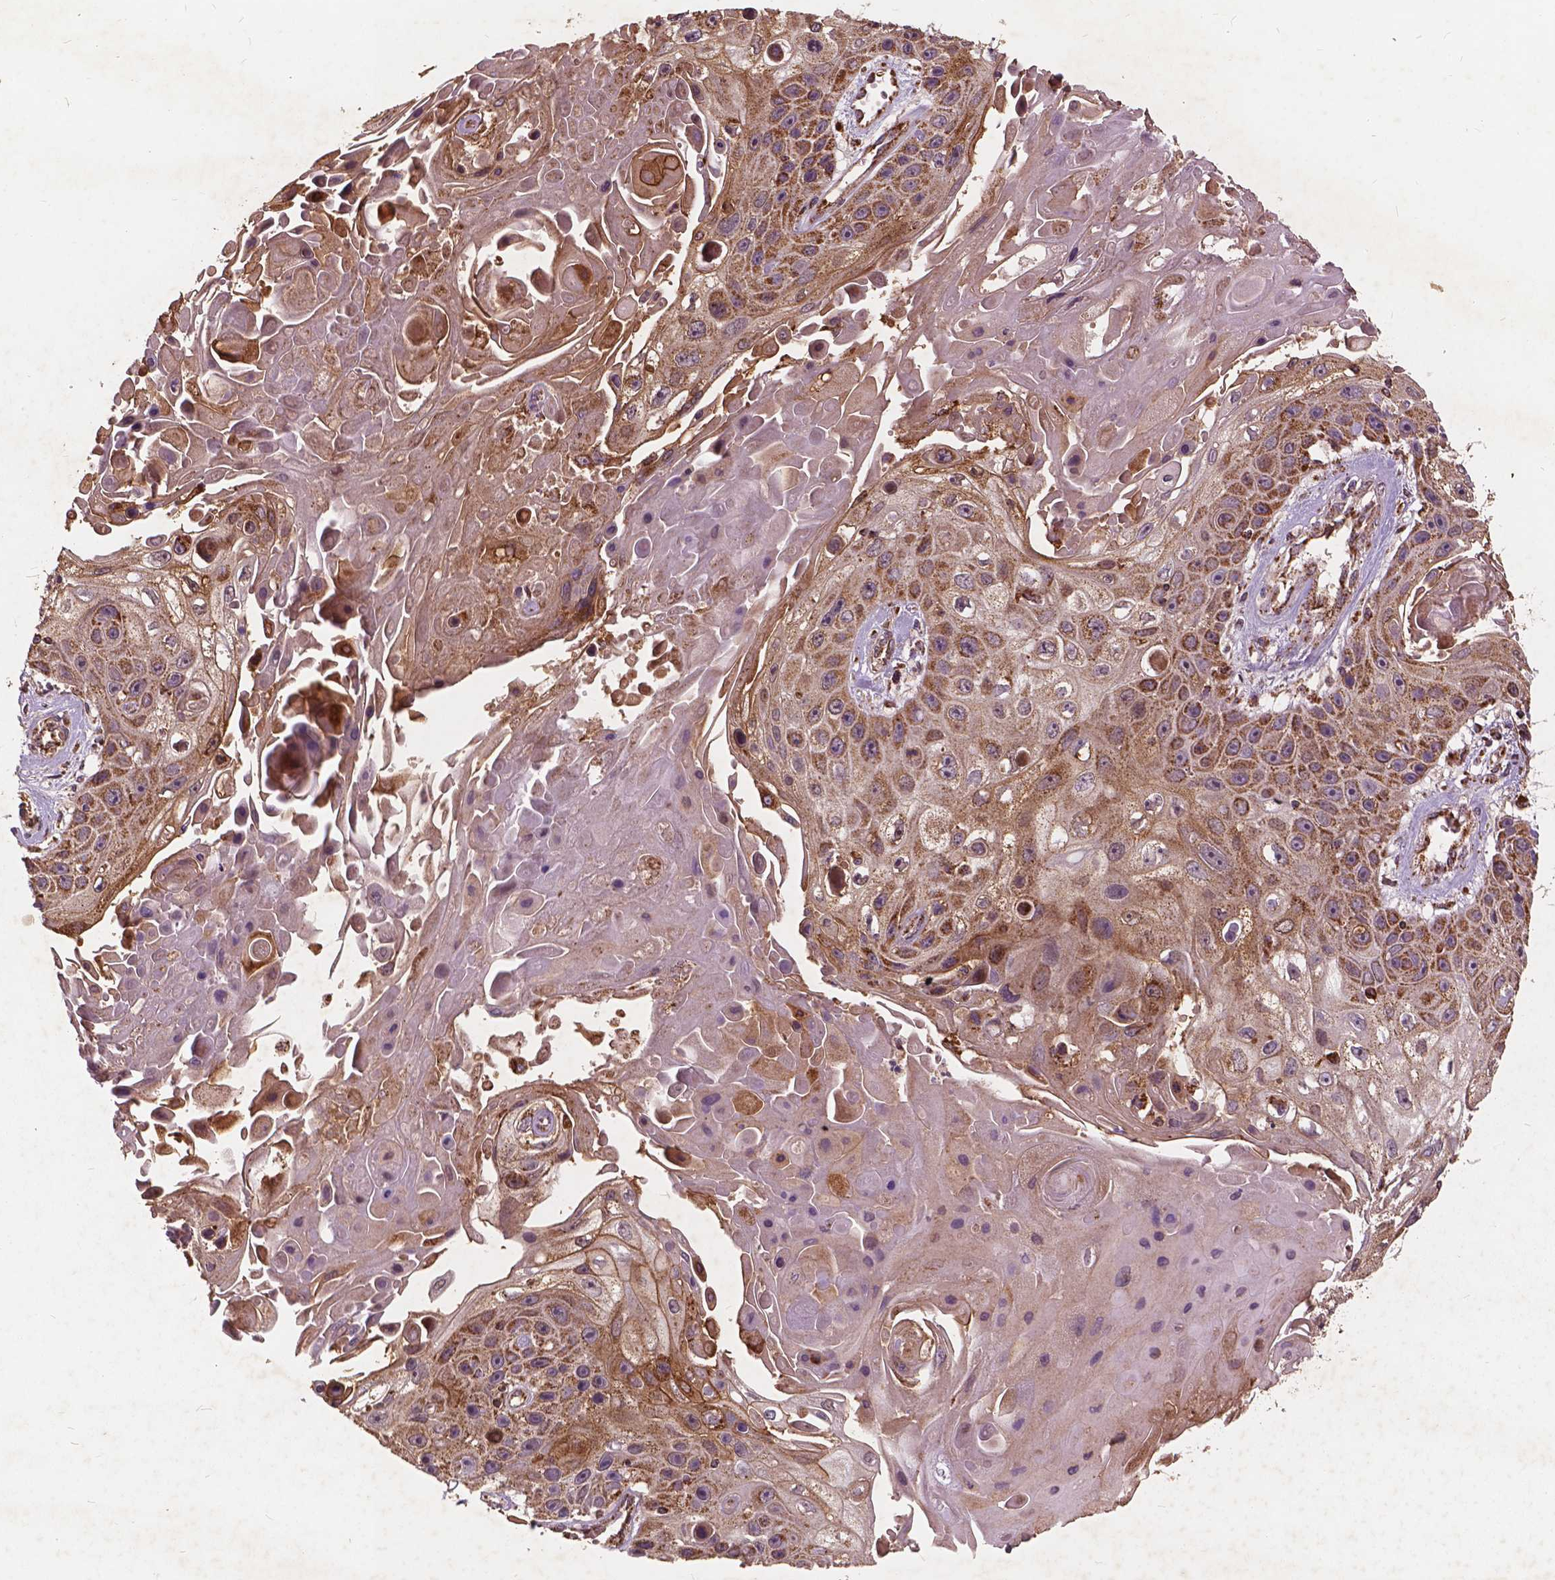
{"staining": {"intensity": "moderate", "quantity": ">75%", "location": "cytoplasmic/membranous"}, "tissue": "skin cancer", "cell_type": "Tumor cells", "image_type": "cancer", "snomed": [{"axis": "morphology", "description": "Squamous cell carcinoma, NOS"}, {"axis": "topography", "description": "Skin"}], "caption": "Immunohistochemical staining of human squamous cell carcinoma (skin) displays medium levels of moderate cytoplasmic/membranous protein staining in approximately >75% of tumor cells. (Stains: DAB (3,3'-diaminobenzidine) in brown, nuclei in blue, Microscopy: brightfield microscopy at high magnification).", "gene": "UBXN2A", "patient": {"sex": "male", "age": 82}}